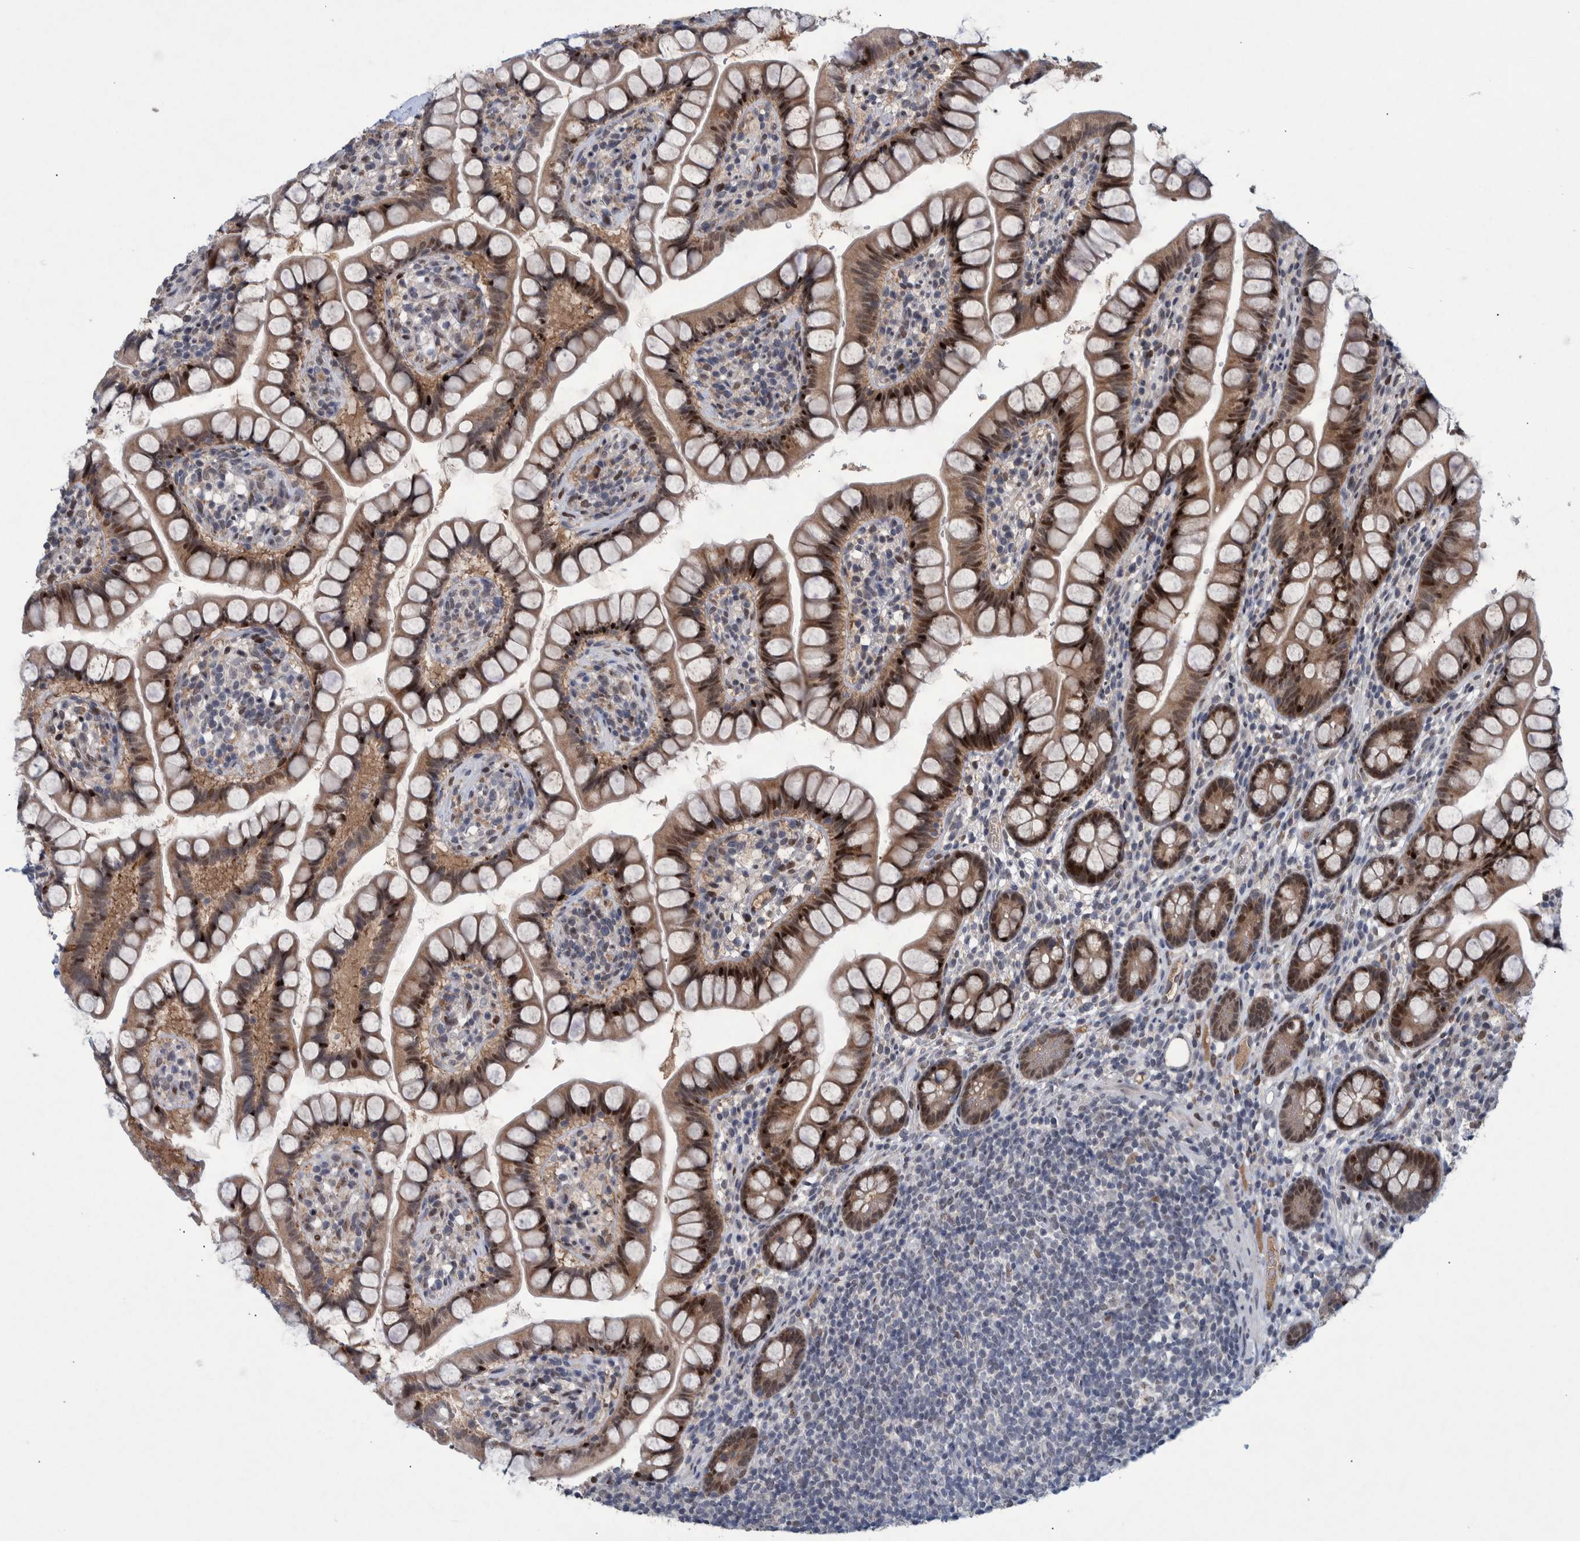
{"staining": {"intensity": "strong", "quantity": ">75%", "location": "cytoplasmic/membranous,nuclear"}, "tissue": "small intestine", "cell_type": "Glandular cells", "image_type": "normal", "snomed": [{"axis": "morphology", "description": "Normal tissue, NOS"}, {"axis": "topography", "description": "Small intestine"}], "caption": "The image reveals a brown stain indicating the presence of a protein in the cytoplasmic/membranous,nuclear of glandular cells in small intestine.", "gene": "ESRP1", "patient": {"sex": "female", "age": 84}}